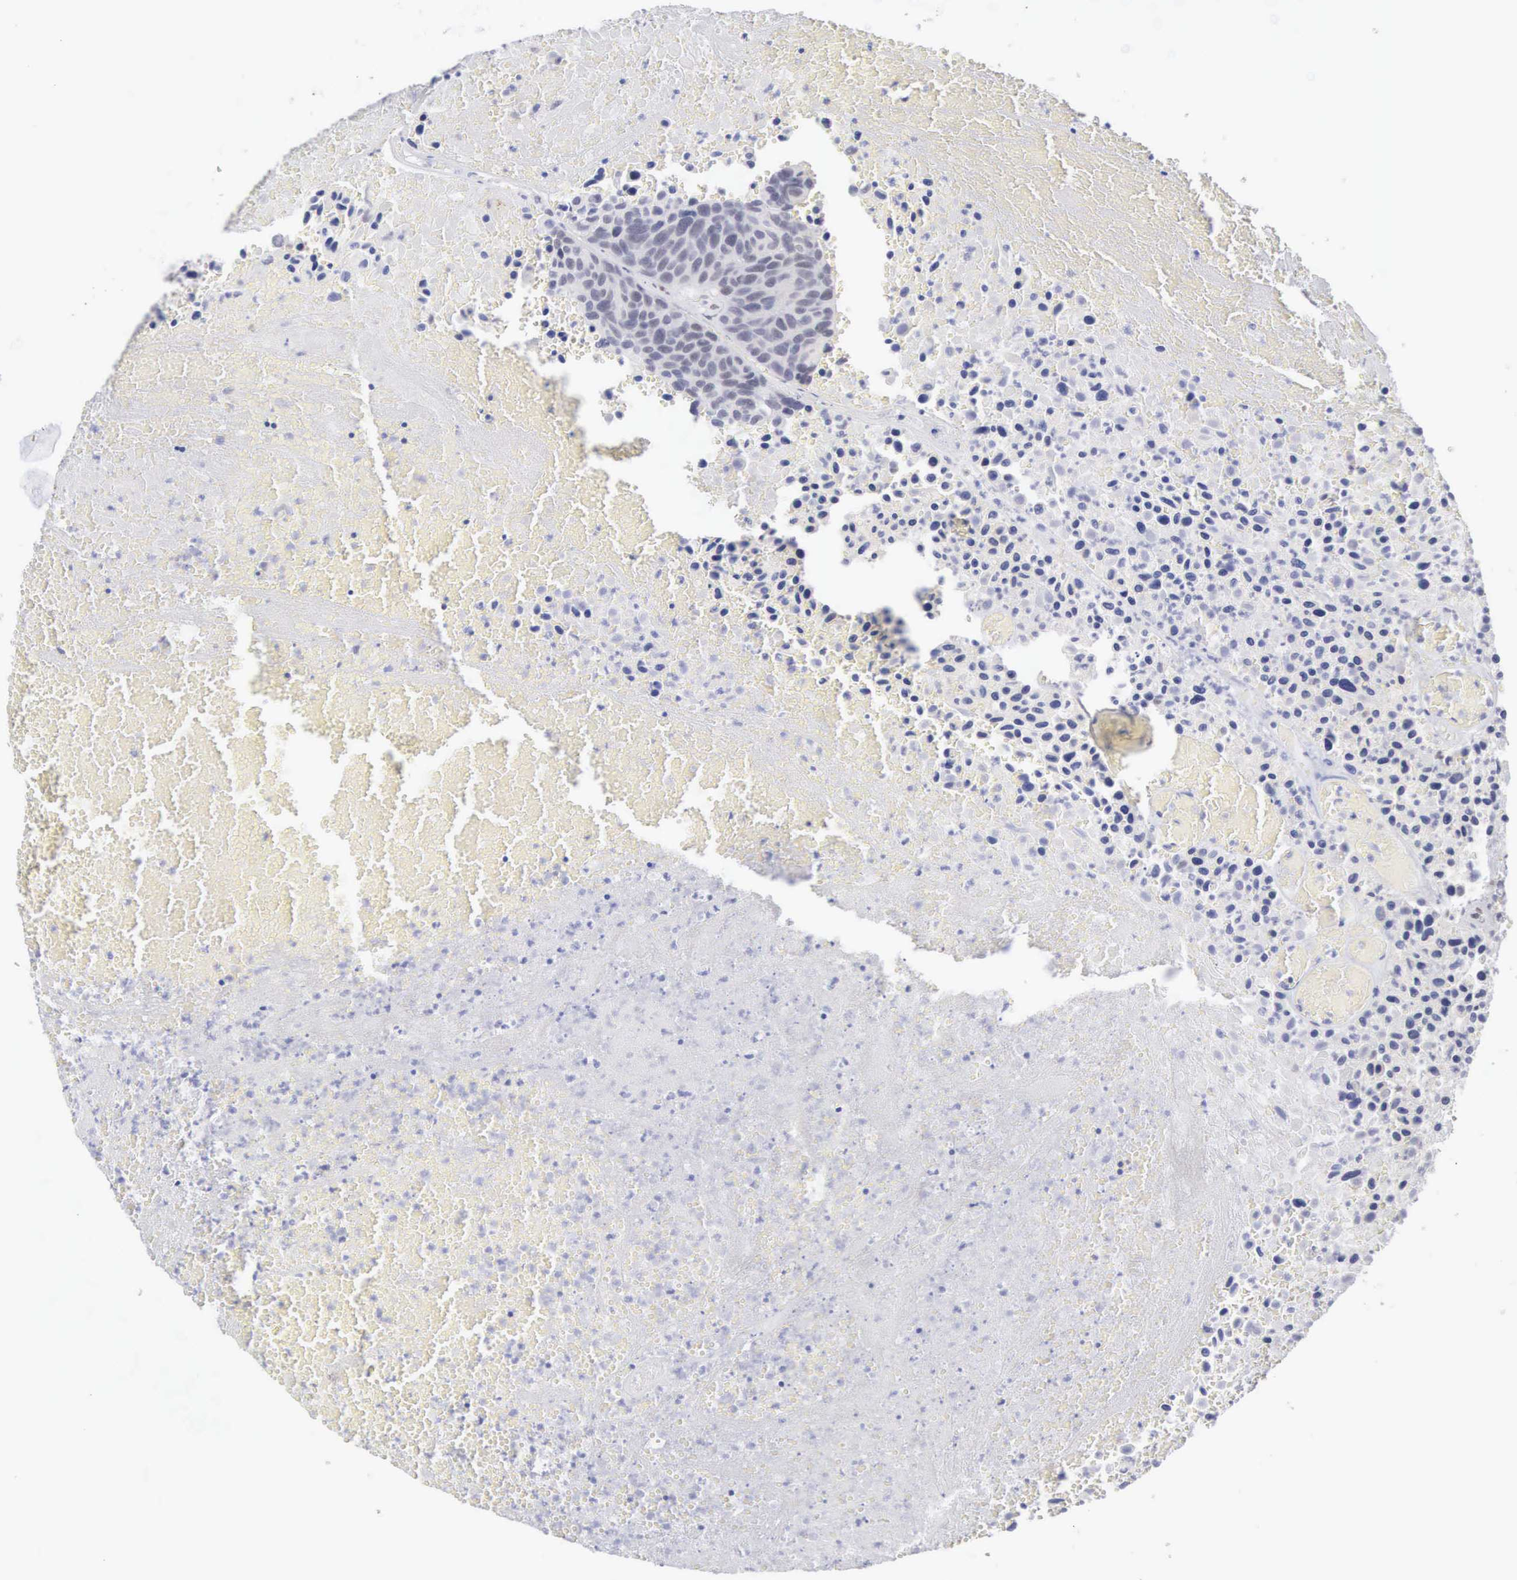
{"staining": {"intensity": "weak", "quantity": "<25%", "location": "nuclear"}, "tissue": "urothelial cancer", "cell_type": "Tumor cells", "image_type": "cancer", "snomed": [{"axis": "morphology", "description": "Urothelial carcinoma, High grade"}, {"axis": "topography", "description": "Urinary bladder"}], "caption": "Immunohistochemistry (IHC) of human high-grade urothelial carcinoma displays no expression in tumor cells.", "gene": "MNAT1", "patient": {"sex": "male", "age": 66}}